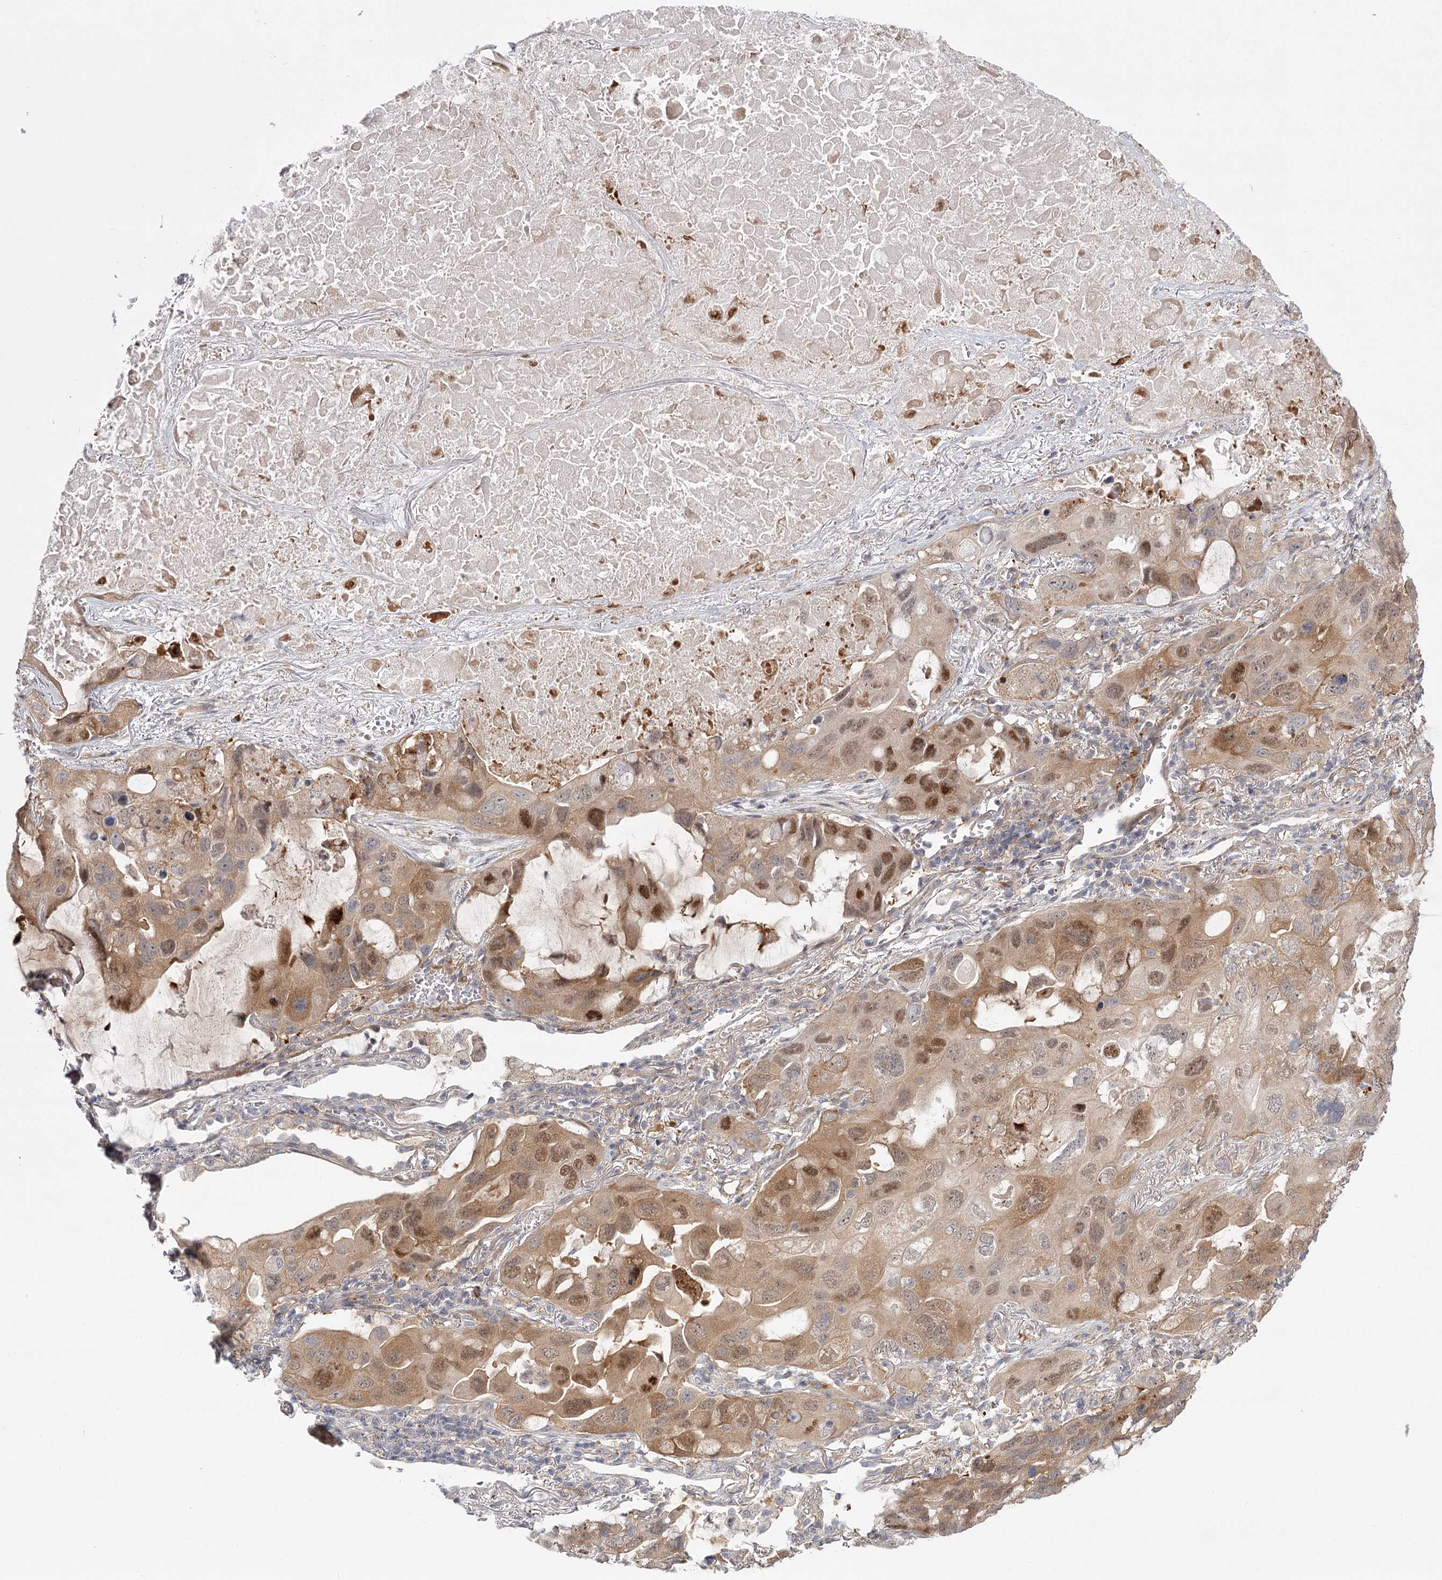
{"staining": {"intensity": "moderate", "quantity": ">75%", "location": "cytoplasmic/membranous,nuclear"}, "tissue": "lung cancer", "cell_type": "Tumor cells", "image_type": "cancer", "snomed": [{"axis": "morphology", "description": "Squamous cell carcinoma, NOS"}, {"axis": "topography", "description": "Lung"}], "caption": "Human squamous cell carcinoma (lung) stained for a protein (brown) demonstrates moderate cytoplasmic/membranous and nuclear positive expression in approximately >75% of tumor cells.", "gene": "CCNG2", "patient": {"sex": "female", "age": 73}}